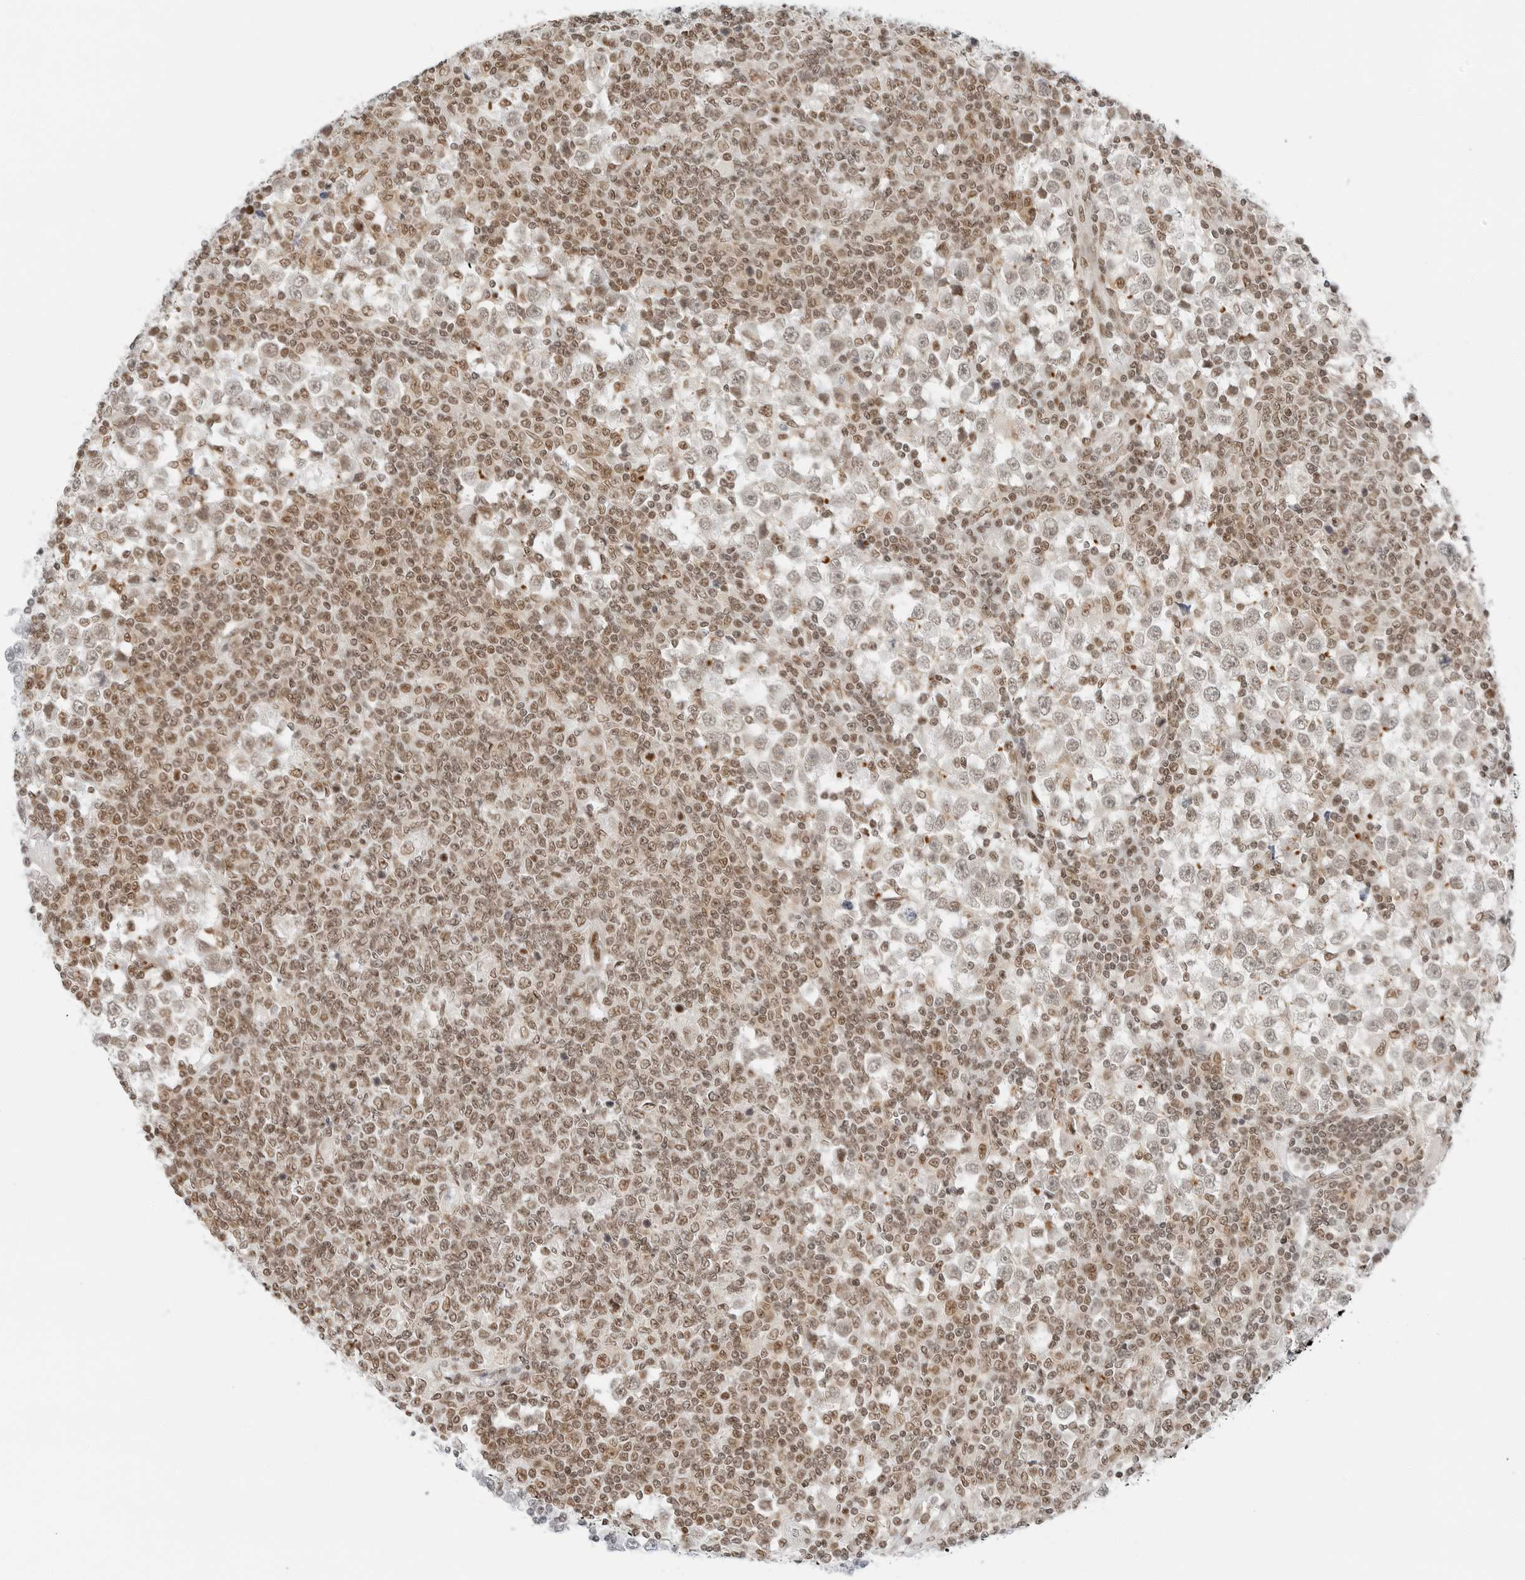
{"staining": {"intensity": "weak", "quantity": "25%-75%", "location": "cytoplasmic/membranous,nuclear"}, "tissue": "testis cancer", "cell_type": "Tumor cells", "image_type": "cancer", "snomed": [{"axis": "morphology", "description": "Seminoma, NOS"}, {"axis": "topography", "description": "Testis"}], "caption": "High-power microscopy captured an immunohistochemistry (IHC) image of testis cancer, revealing weak cytoplasmic/membranous and nuclear staining in about 25%-75% of tumor cells.", "gene": "CRTC2", "patient": {"sex": "male", "age": 65}}